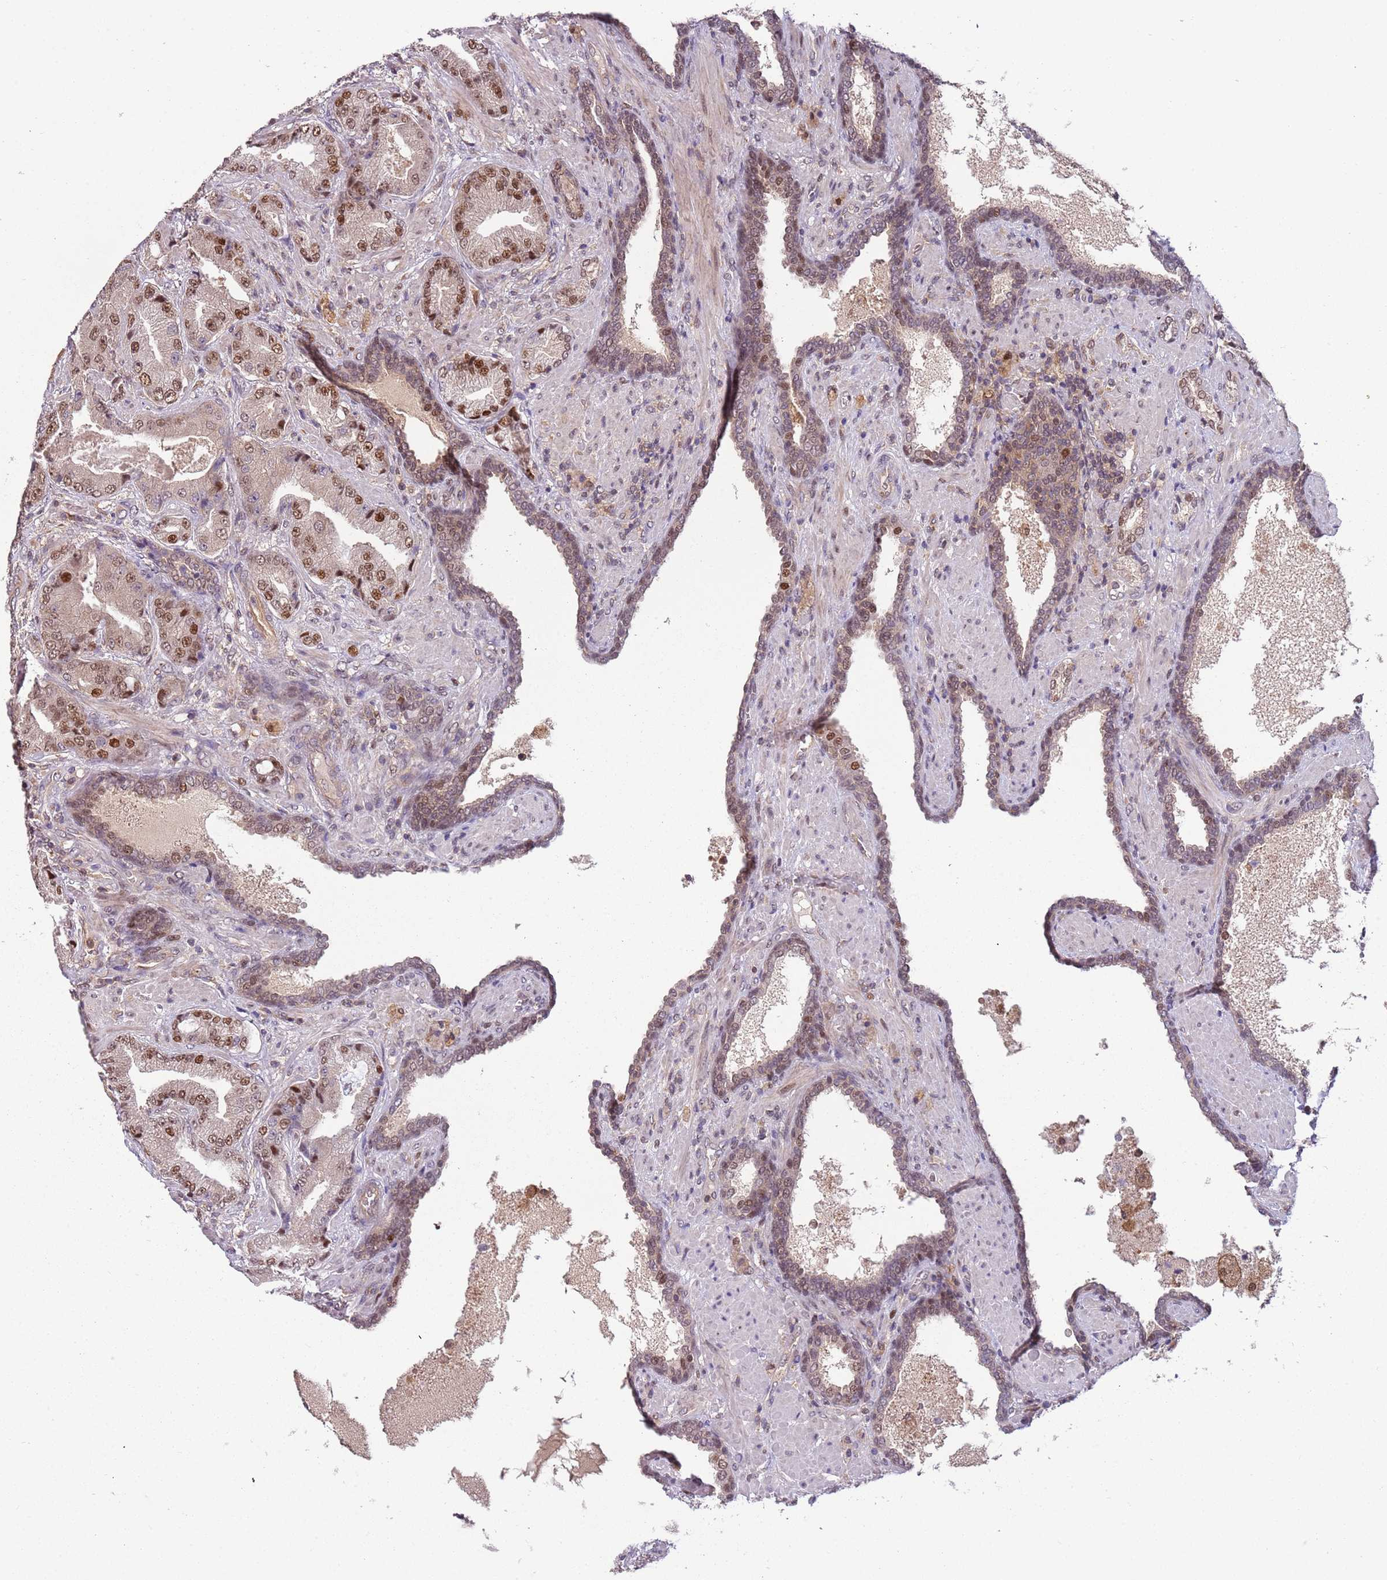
{"staining": {"intensity": "moderate", "quantity": ">75%", "location": "nuclear"}, "tissue": "prostate cancer", "cell_type": "Tumor cells", "image_type": "cancer", "snomed": [{"axis": "morphology", "description": "Adenocarcinoma, High grade"}, {"axis": "topography", "description": "Prostate"}], "caption": "Moderate nuclear protein positivity is seen in about >75% of tumor cells in prostate cancer (high-grade adenocarcinoma).", "gene": "GSTO2", "patient": {"sex": "male", "age": 68}}